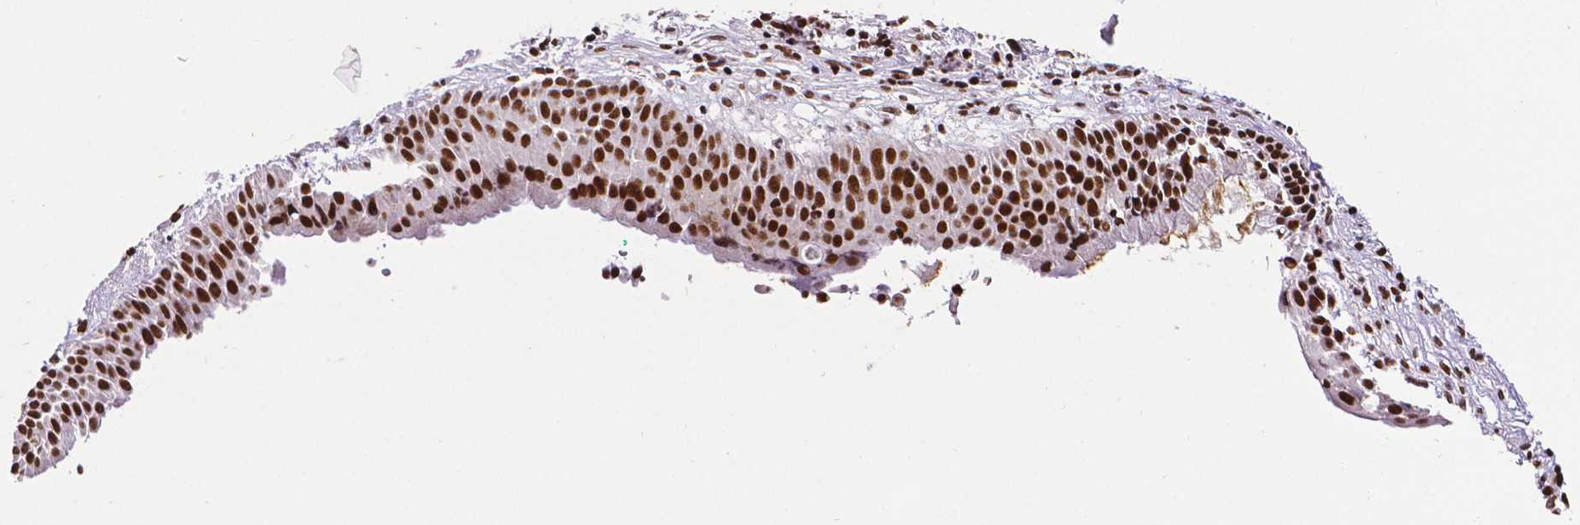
{"staining": {"intensity": "strong", "quantity": ">75%", "location": "nuclear"}, "tissue": "nasopharynx", "cell_type": "Respiratory epithelial cells", "image_type": "normal", "snomed": [{"axis": "morphology", "description": "Normal tissue, NOS"}, {"axis": "topography", "description": "Nasopharynx"}], "caption": "A micrograph of human nasopharynx stained for a protein shows strong nuclear brown staining in respiratory epithelial cells.", "gene": "CTCF", "patient": {"sex": "male", "age": 67}}